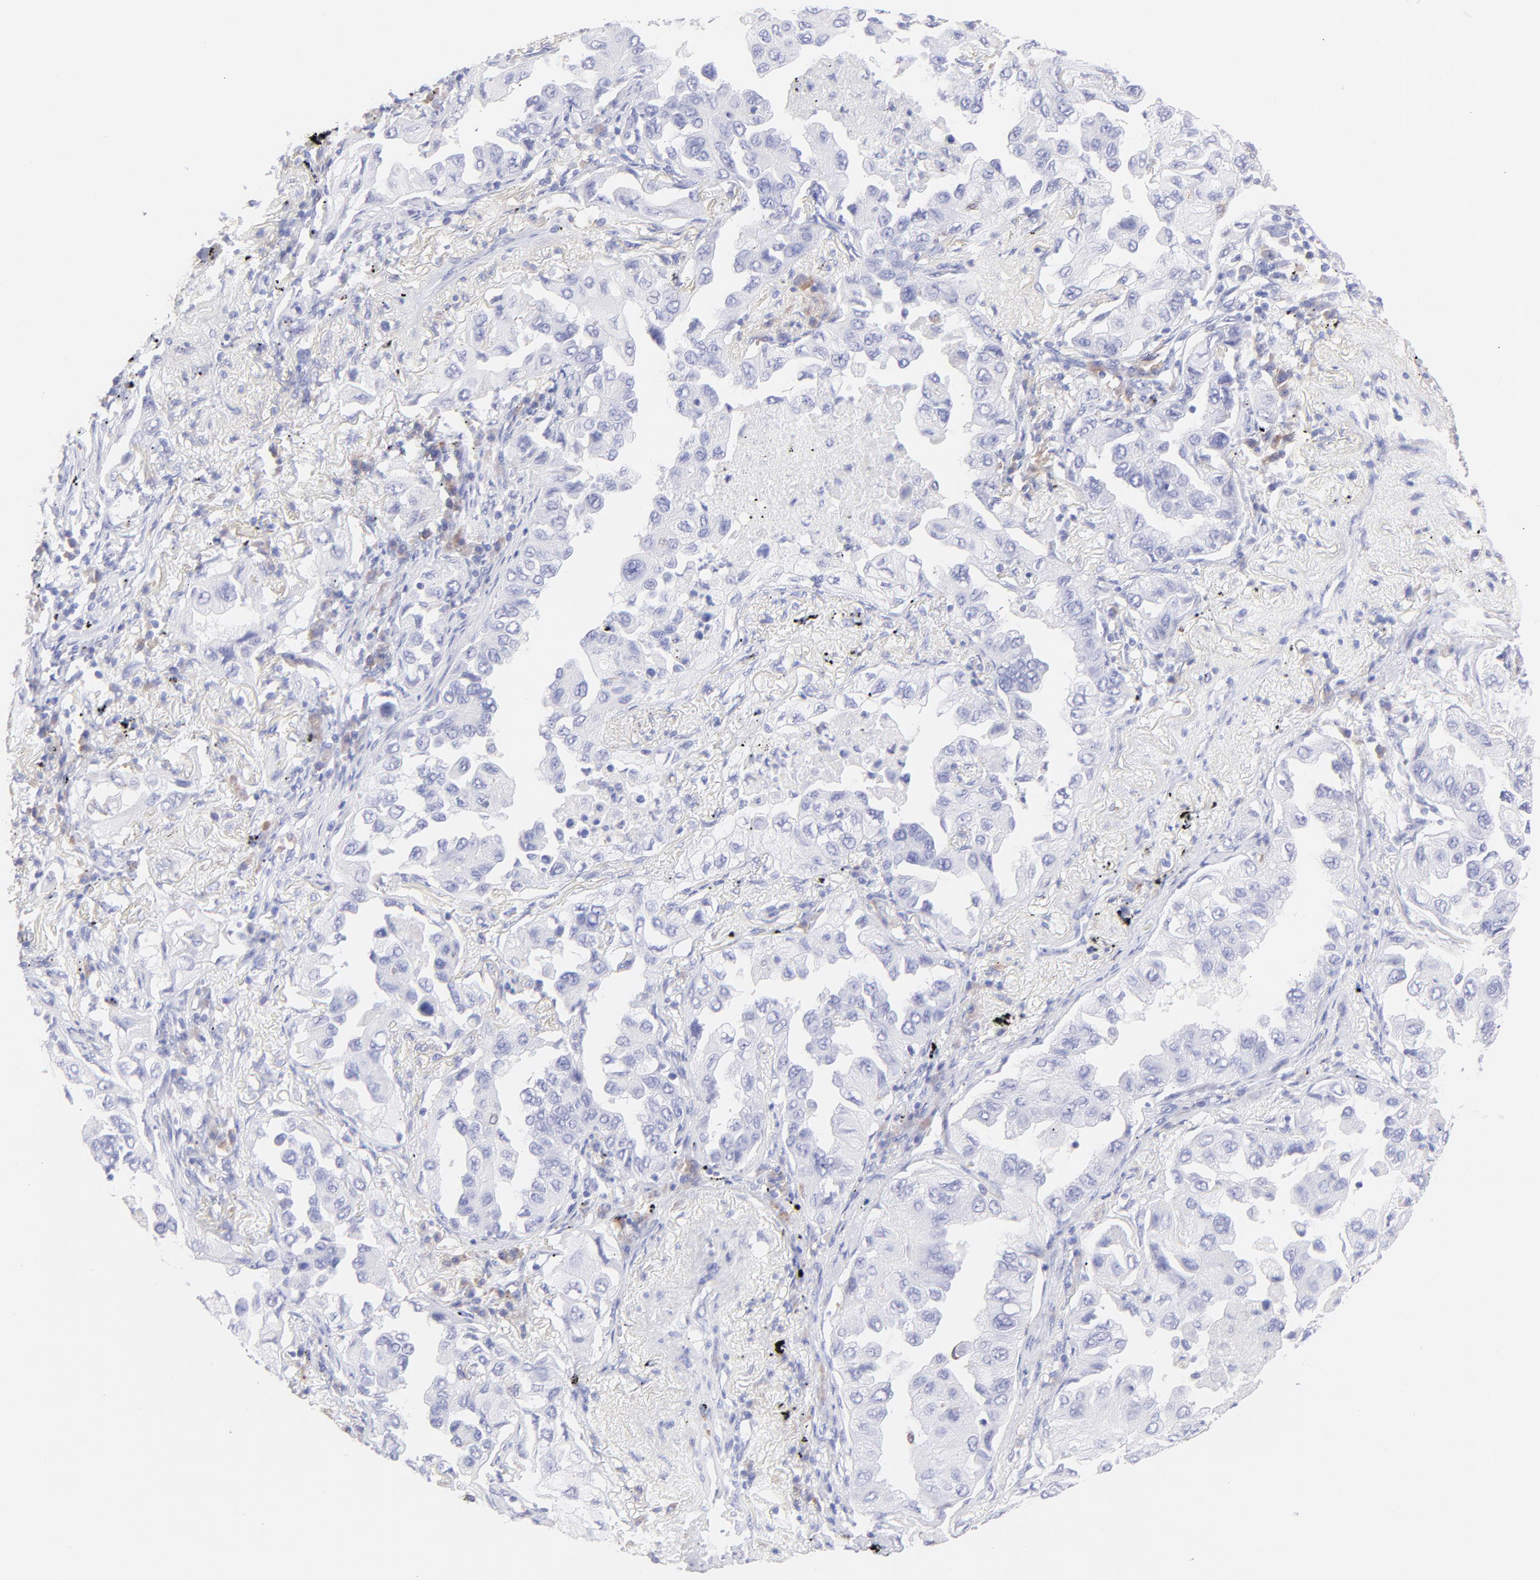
{"staining": {"intensity": "negative", "quantity": "none", "location": "none"}, "tissue": "lung cancer", "cell_type": "Tumor cells", "image_type": "cancer", "snomed": [{"axis": "morphology", "description": "Adenocarcinoma, NOS"}, {"axis": "topography", "description": "Lung"}], "caption": "The IHC photomicrograph has no significant positivity in tumor cells of lung adenocarcinoma tissue.", "gene": "IRAG2", "patient": {"sex": "female", "age": 65}}